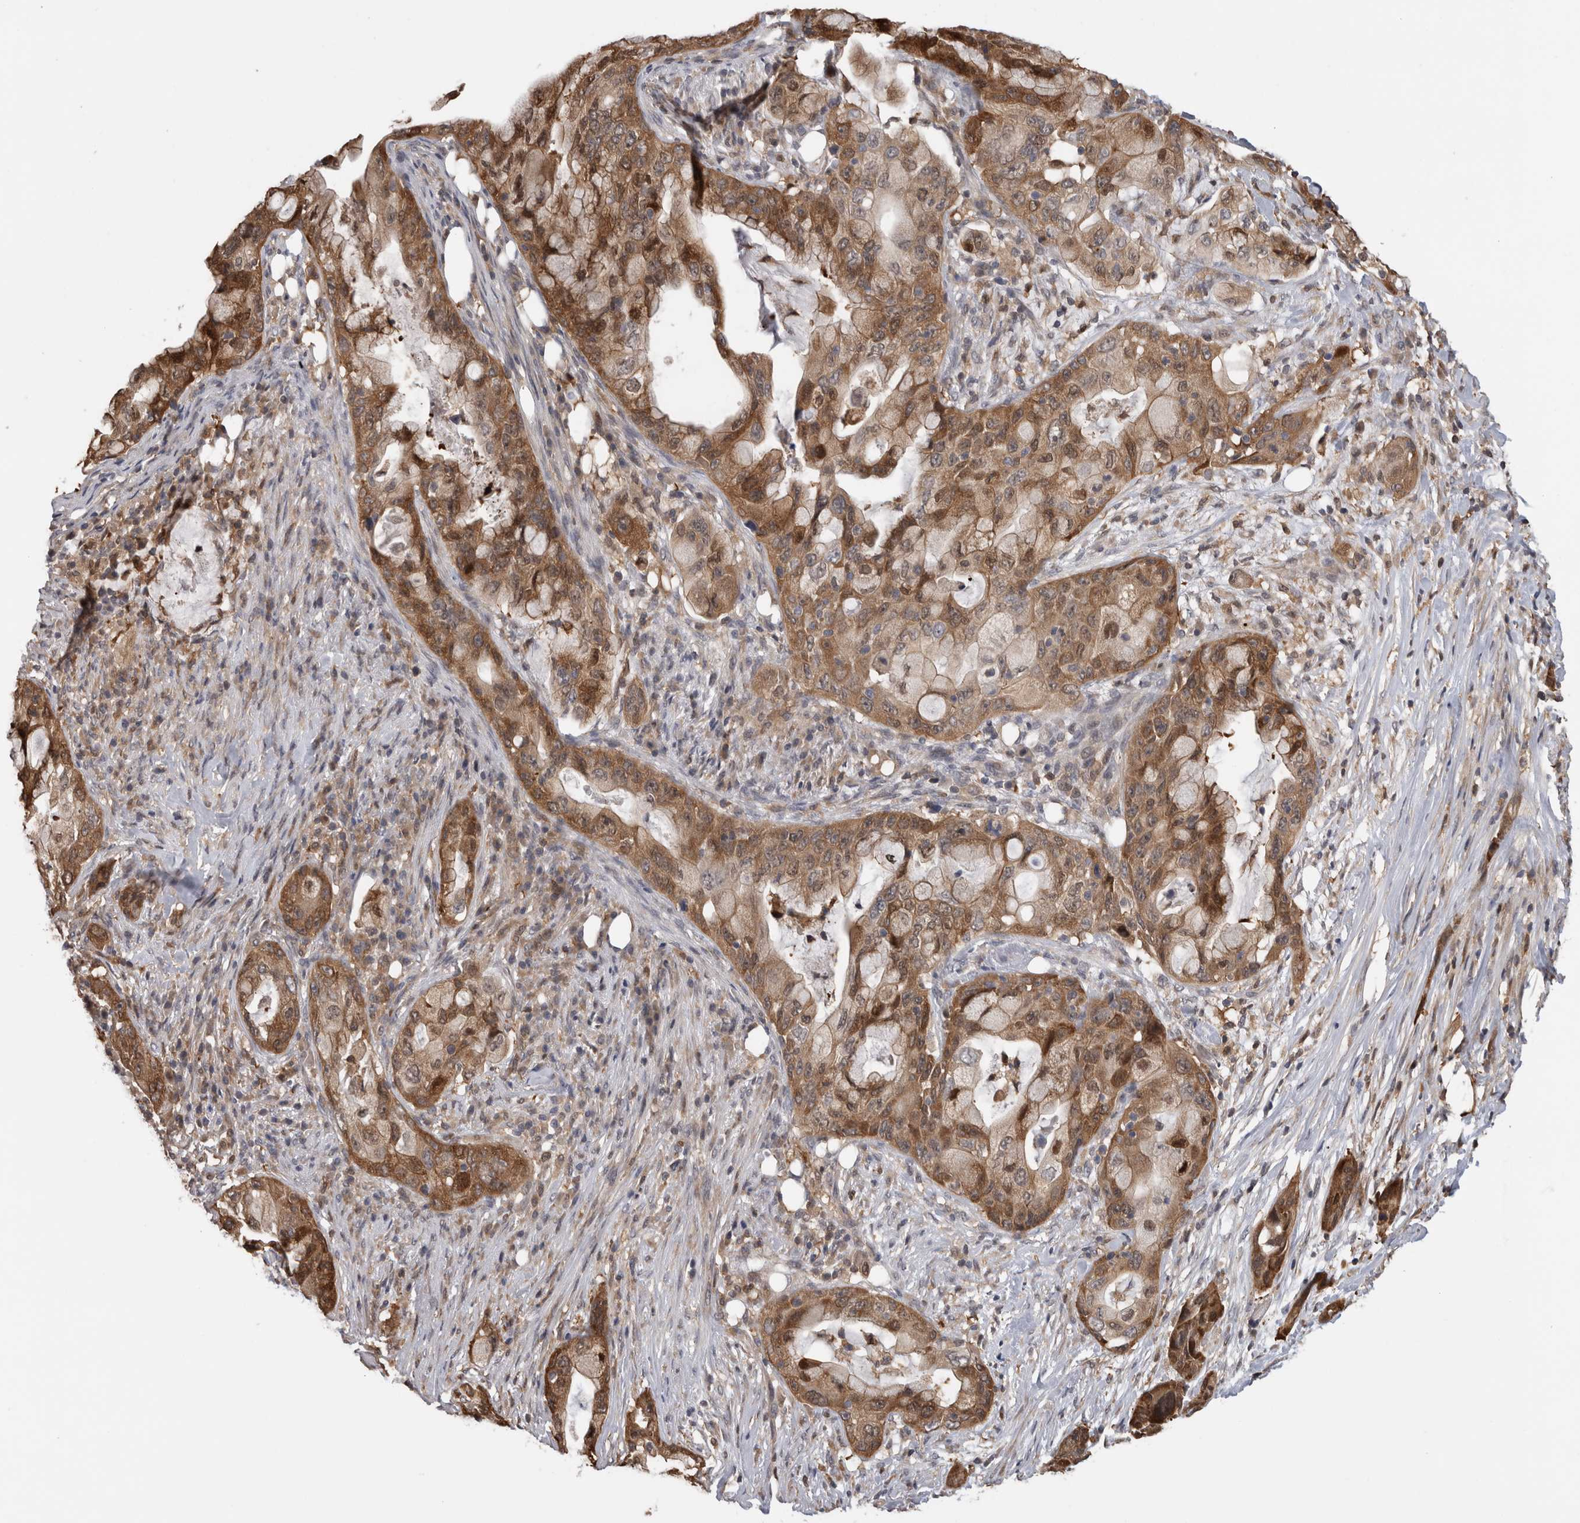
{"staining": {"intensity": "moderate", "quantity": ">75%", "location": "cytoplasmic/membranous"}, "tissue": "pancreatic cancer", "cell_type": "Tumor cells", "image_type": "cancer", "snomed": [{"axis": "morphology", "description": "Adenocarcinoma, NOS"}, {"axis": "topography", "description": "Pancreas"}], "caption": "Immunohistochemistry (IHC) of adenocarcinoma (pancreatic) demonstrates medium levels of moderate cytoplasmic/membranous expression in about >75% of tumor cells.", "gene": "USH1G", "patient": {"sex": "male", "age": 53}}